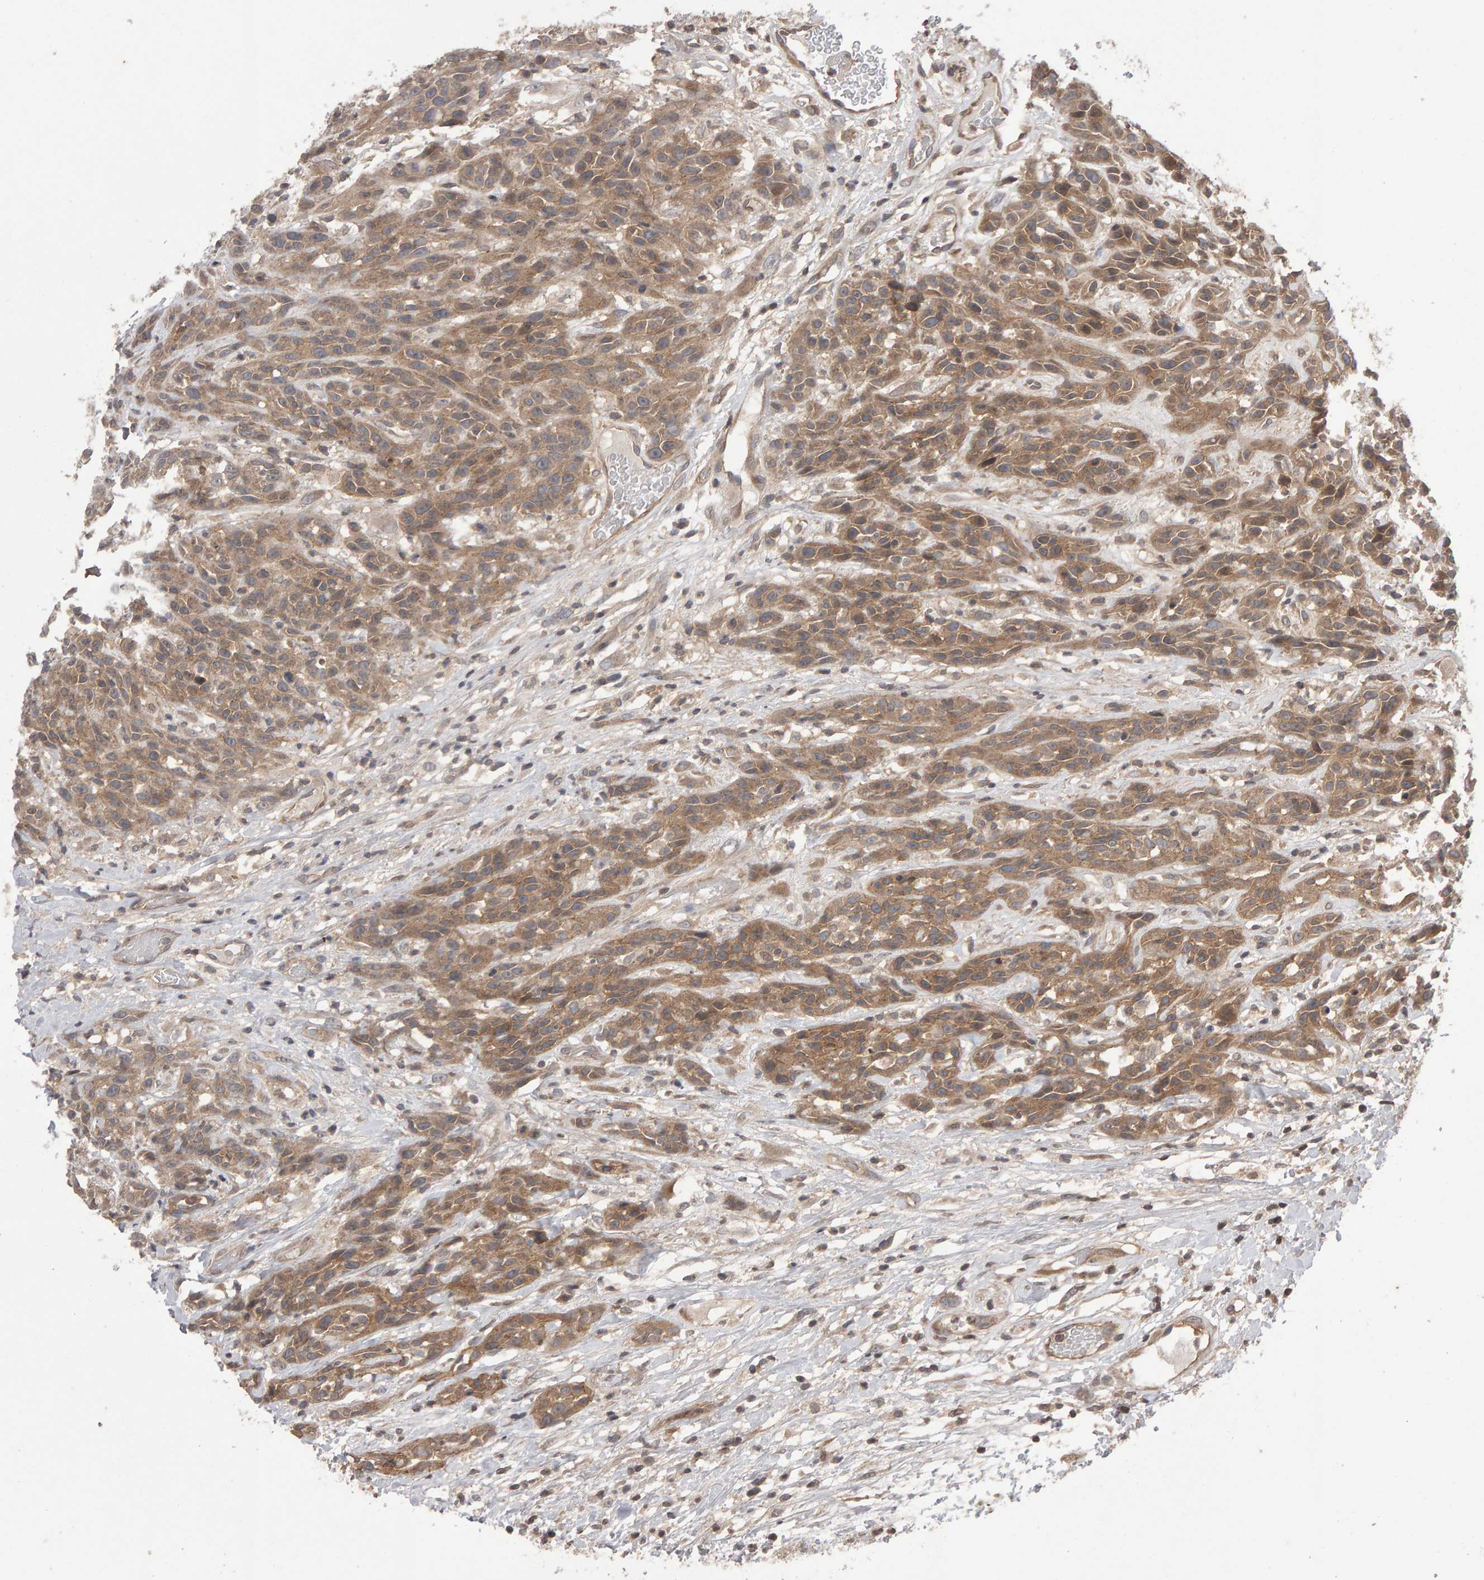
{"staining": {"intensity": "moderate", "quantity": ">75%", "location": "cytoplasmic/membranous"}, "tissue": "head and neck cancer", "cell_type": "Tumor cells", "image_type": "cancer", "snomed": [{"axis": "morphology", "description": "Normal tissue, NOS"}, {"axis": "morphology", "description": "Squamous cell carcinoma, NOS"}, {"axis": "topography", "description": "Cartilage tissue"}, {"axis": "topography", "description": "Head-Neck"}], "caption": "The immunohistochemical stain highlights moderate cytoplasmic/membranous positivity in tumor cells of head and neck squamous cell carcinoma tissue.", "gene": "SCRIB", "patient": {"sex": "male", "age": 62}}